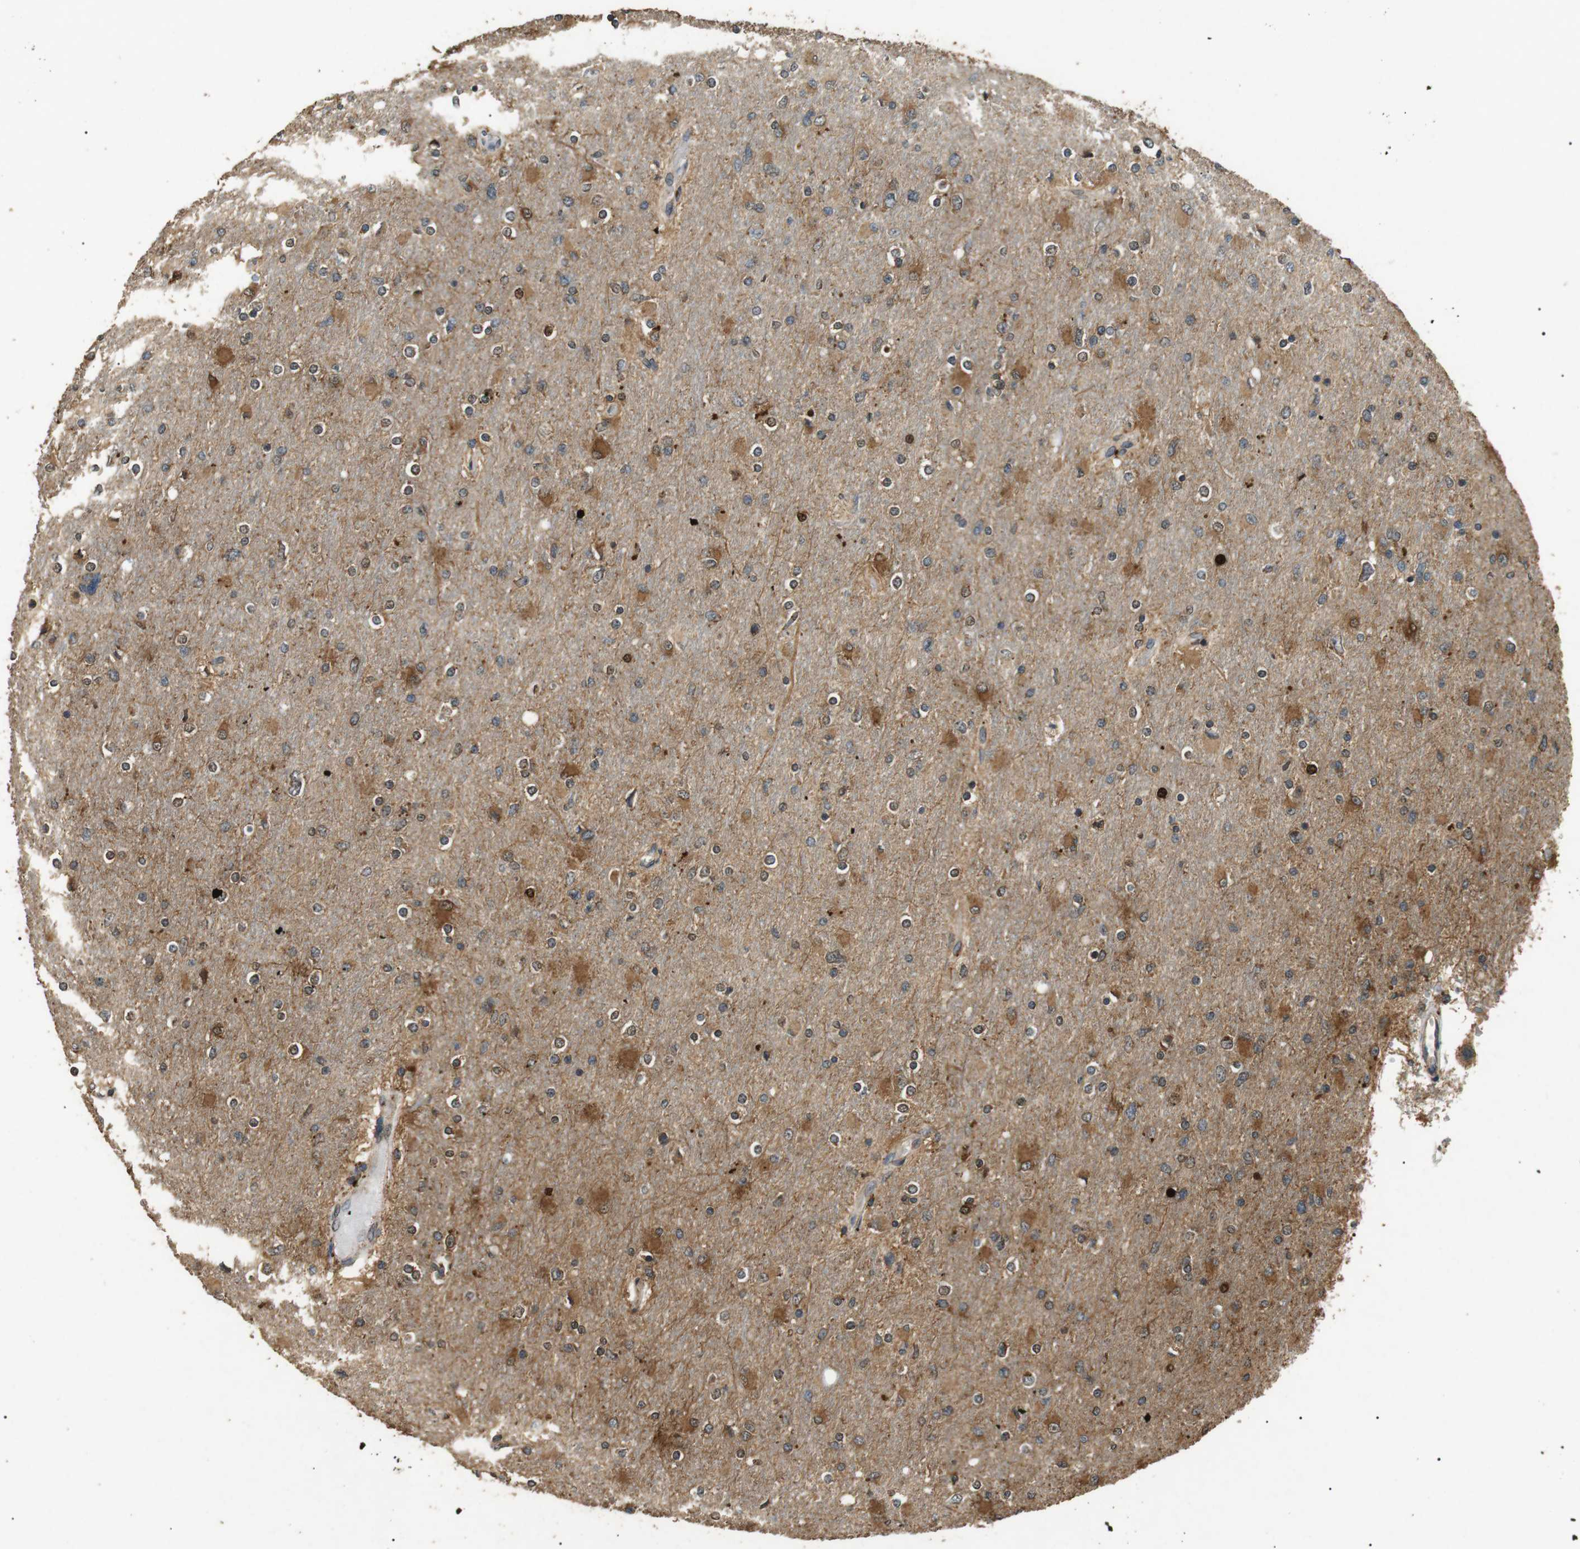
{"staining": {"intensity": "moderate", "quantity": "25%-75%", "location": "cytoplasmic/membranous"}, "tissue": "glioma", "cell_type": "Tumor cells", "image_type": "cancer", "snomed": [{"axis": "morphology", "description": "Glioma, malignant, High grade"}, {"axis": "topography", "description": "Cerebral cortex"}], "caption": "Malignant glioma (high-grade) tissue demonstrates moderate cytoplasmic/membranous staining in approximately 25%-75% of tumor cells", "gene": "TBC1D15", "patient": {"sex": "female", "age": 36}}